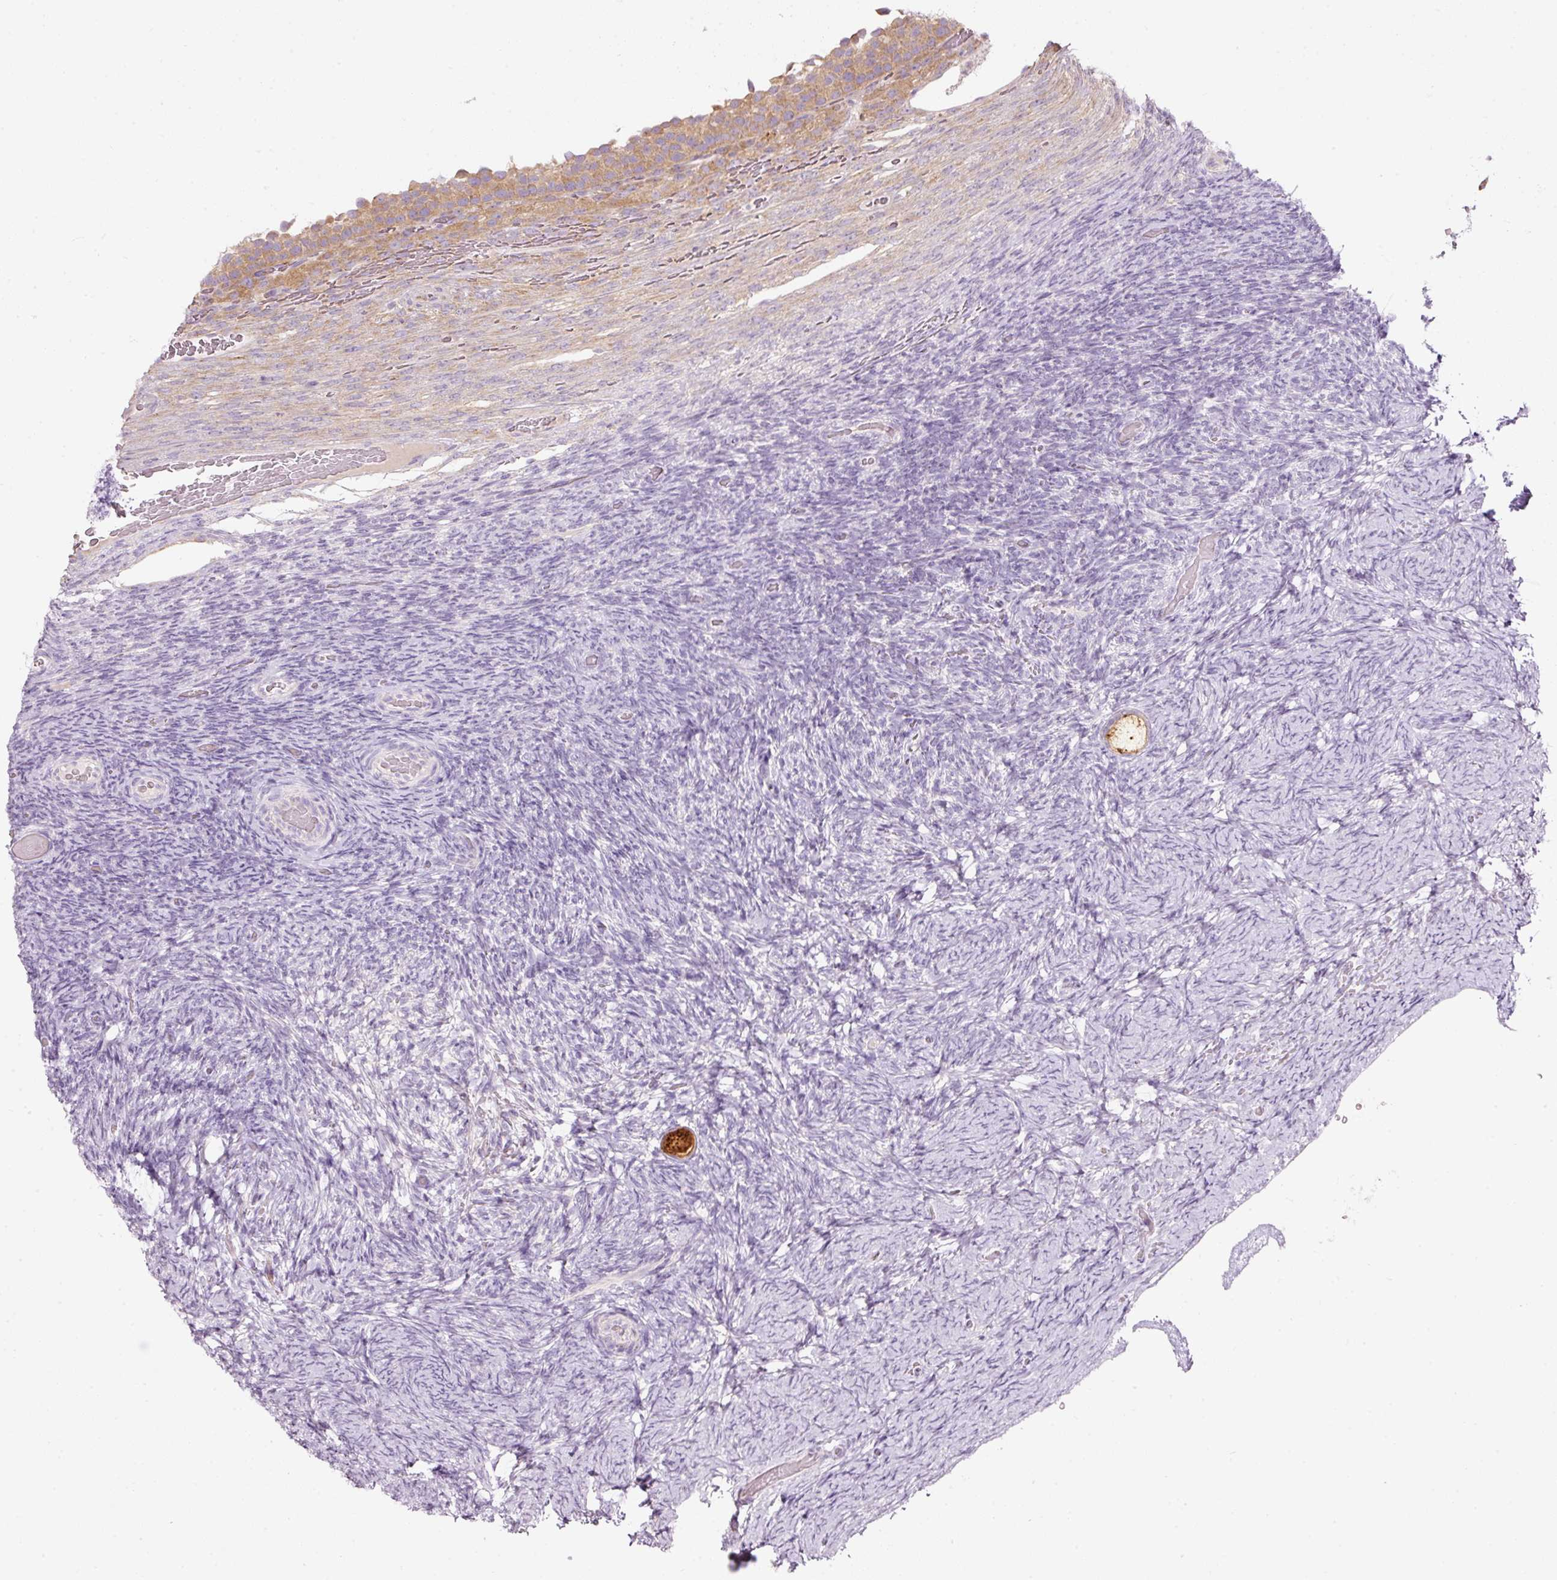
{"staining": {"intensity": "strong", "quantity": "25%-75%", "location": "cytoplasmic/membranous"}, "tissue": "ovary", "cell_type": "Follicle cells", "image_type": "normal", "snomed": [{"axis": "morphology", "description": "Normal tissue, NOS"}, {"axis": "topography", "description": "Ovary"}], "caption": "Protein expression by immunohistochemistry (IHC) exhibits strong cytoplasmic/membranous staining in about 25%-75% of follicle cells in unremarkable ovary.", "gene": "PDXDC1", "patient": {"sex": "female", "age": 34}}